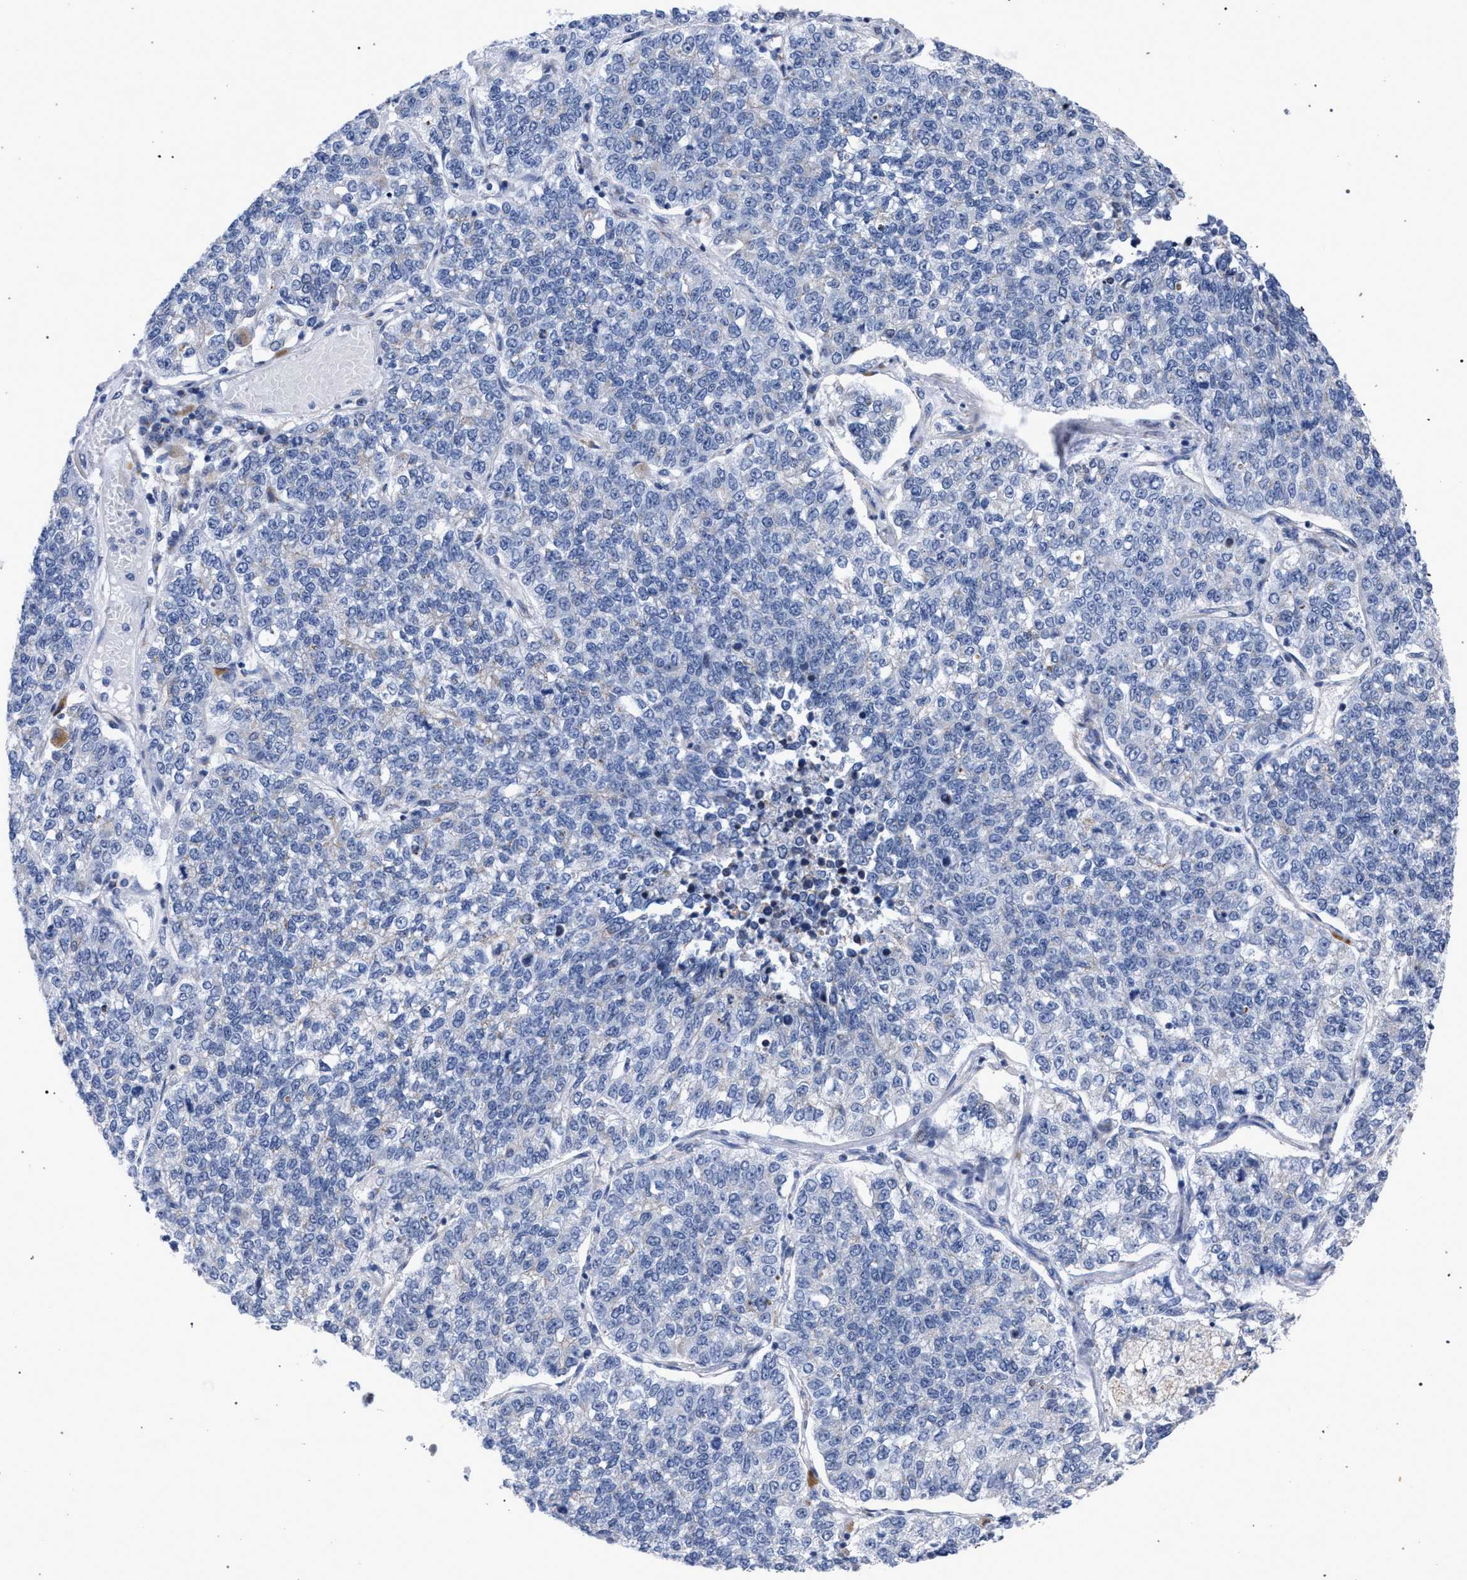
{"staining": {"intensity": "negative", "quantity": "none", "location": "none"}, "tissue": "lung cancer", "cell_type": "Tumor cells", "image_type": "cancer", "snomed": [{"axis": "morphology", "description": "Adenocarcinoma, NOS"}, {"axis": "topography", "description": "Lung"}], "caption": "Tumor cells show no significant protein expression in lung adenocarcinoma.", "gene": "GOLGA2", "patient": {"sex": "male", "age": 49}}